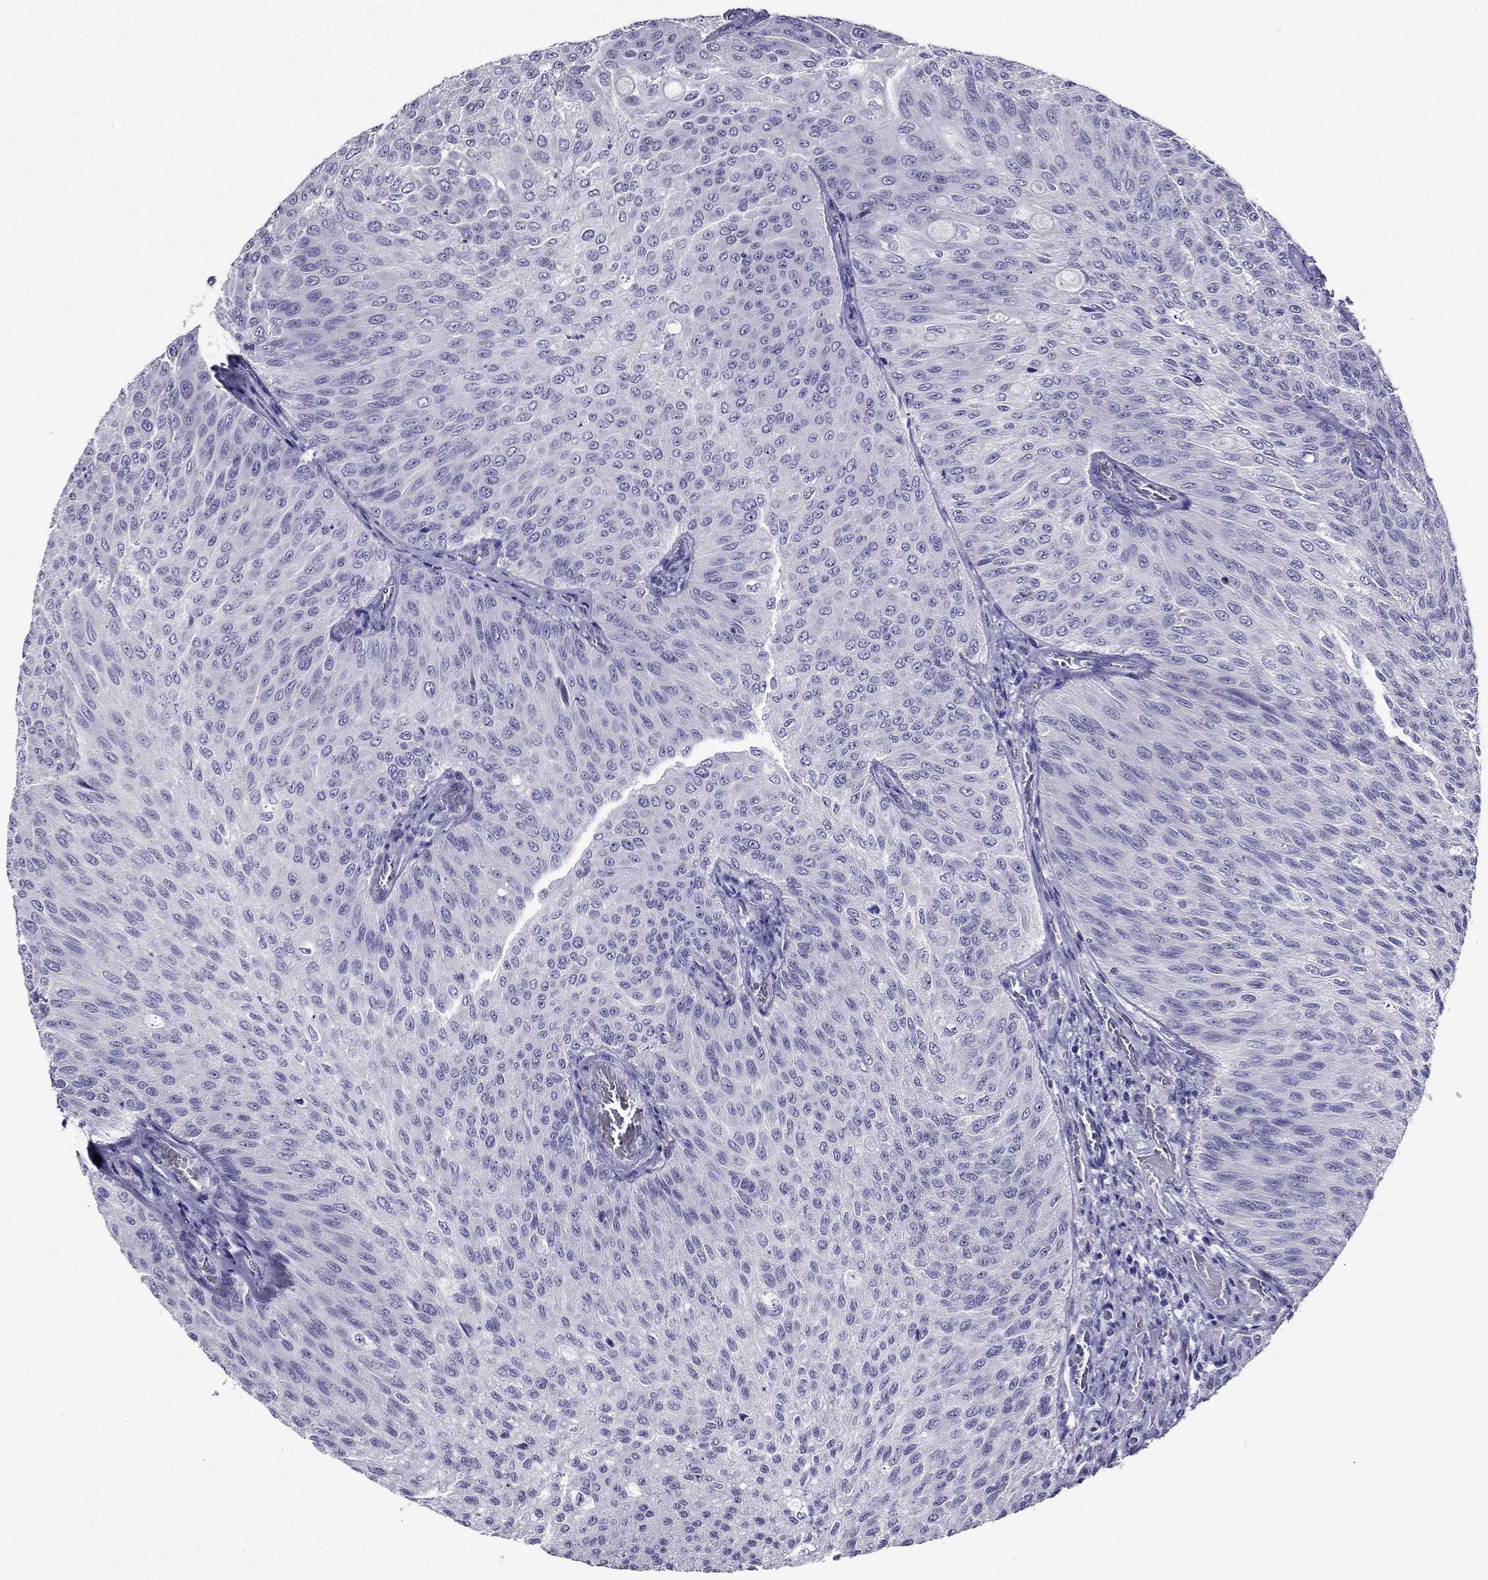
{"staining": {"intensity": "negative", "quantity": "none", "location": "none"}, "tissue": "urothelial cancer", "cell_type": "Tumor cells", "image_type": "cancer", "snomed": [{"axis": "morphology", "description": "Urothelial carcinoma, Low grade"}, {"axis": "topography", "description": "Ureter, NOS"}, {"axis": "topography", "description": "Urinary bladder"}], "caption": "An immunohistochemistry histopathology image of urothelial cancer is shown. There is no staining in tumor cells of urothelial cancer. (DAB (3,3'-diaminobenzidine) IHC, high magnification).", "gene": "ZNF541", "patient": {"sex": "male", "age": 78}}